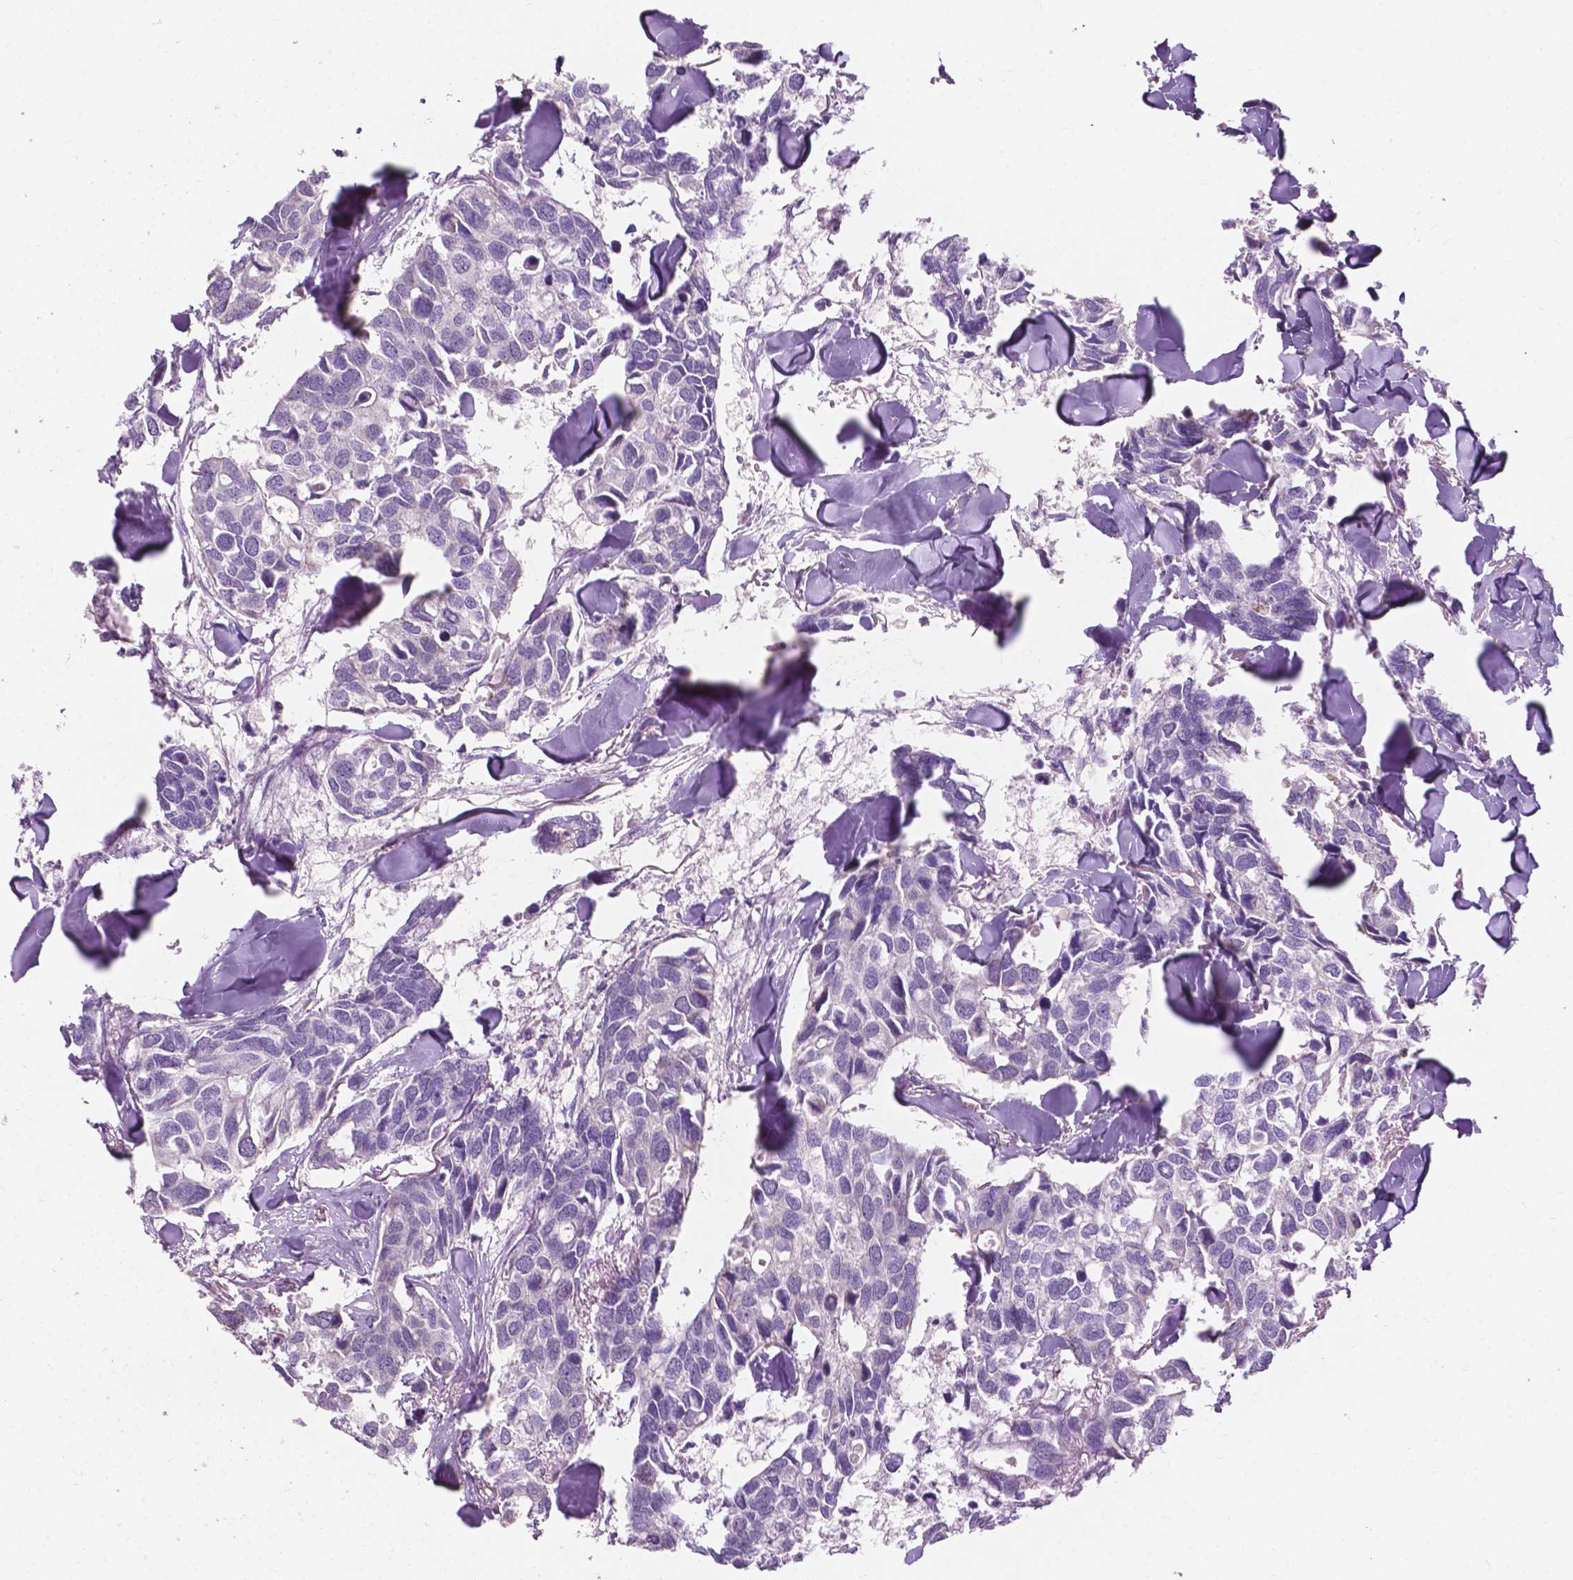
{"staining": {"intensity": "negative", "quantity": "none", "location": "none"}, "tissue": "breast cancer", "cell_type": "Tumor cells", "image_type": "cancer", "snomed": [{"axis": "morphology", "description": "Duct carcinoma"}, {"axis": "topography", "description": "Breast"}], "caption": "Micrograph shows no protein positivity in tumor cells of breast cancer tissue. (IHC, brightfield microscopy, high magnification).", "gene": "NDUFS1", "patient": {"sex": "female", "age": 83}}